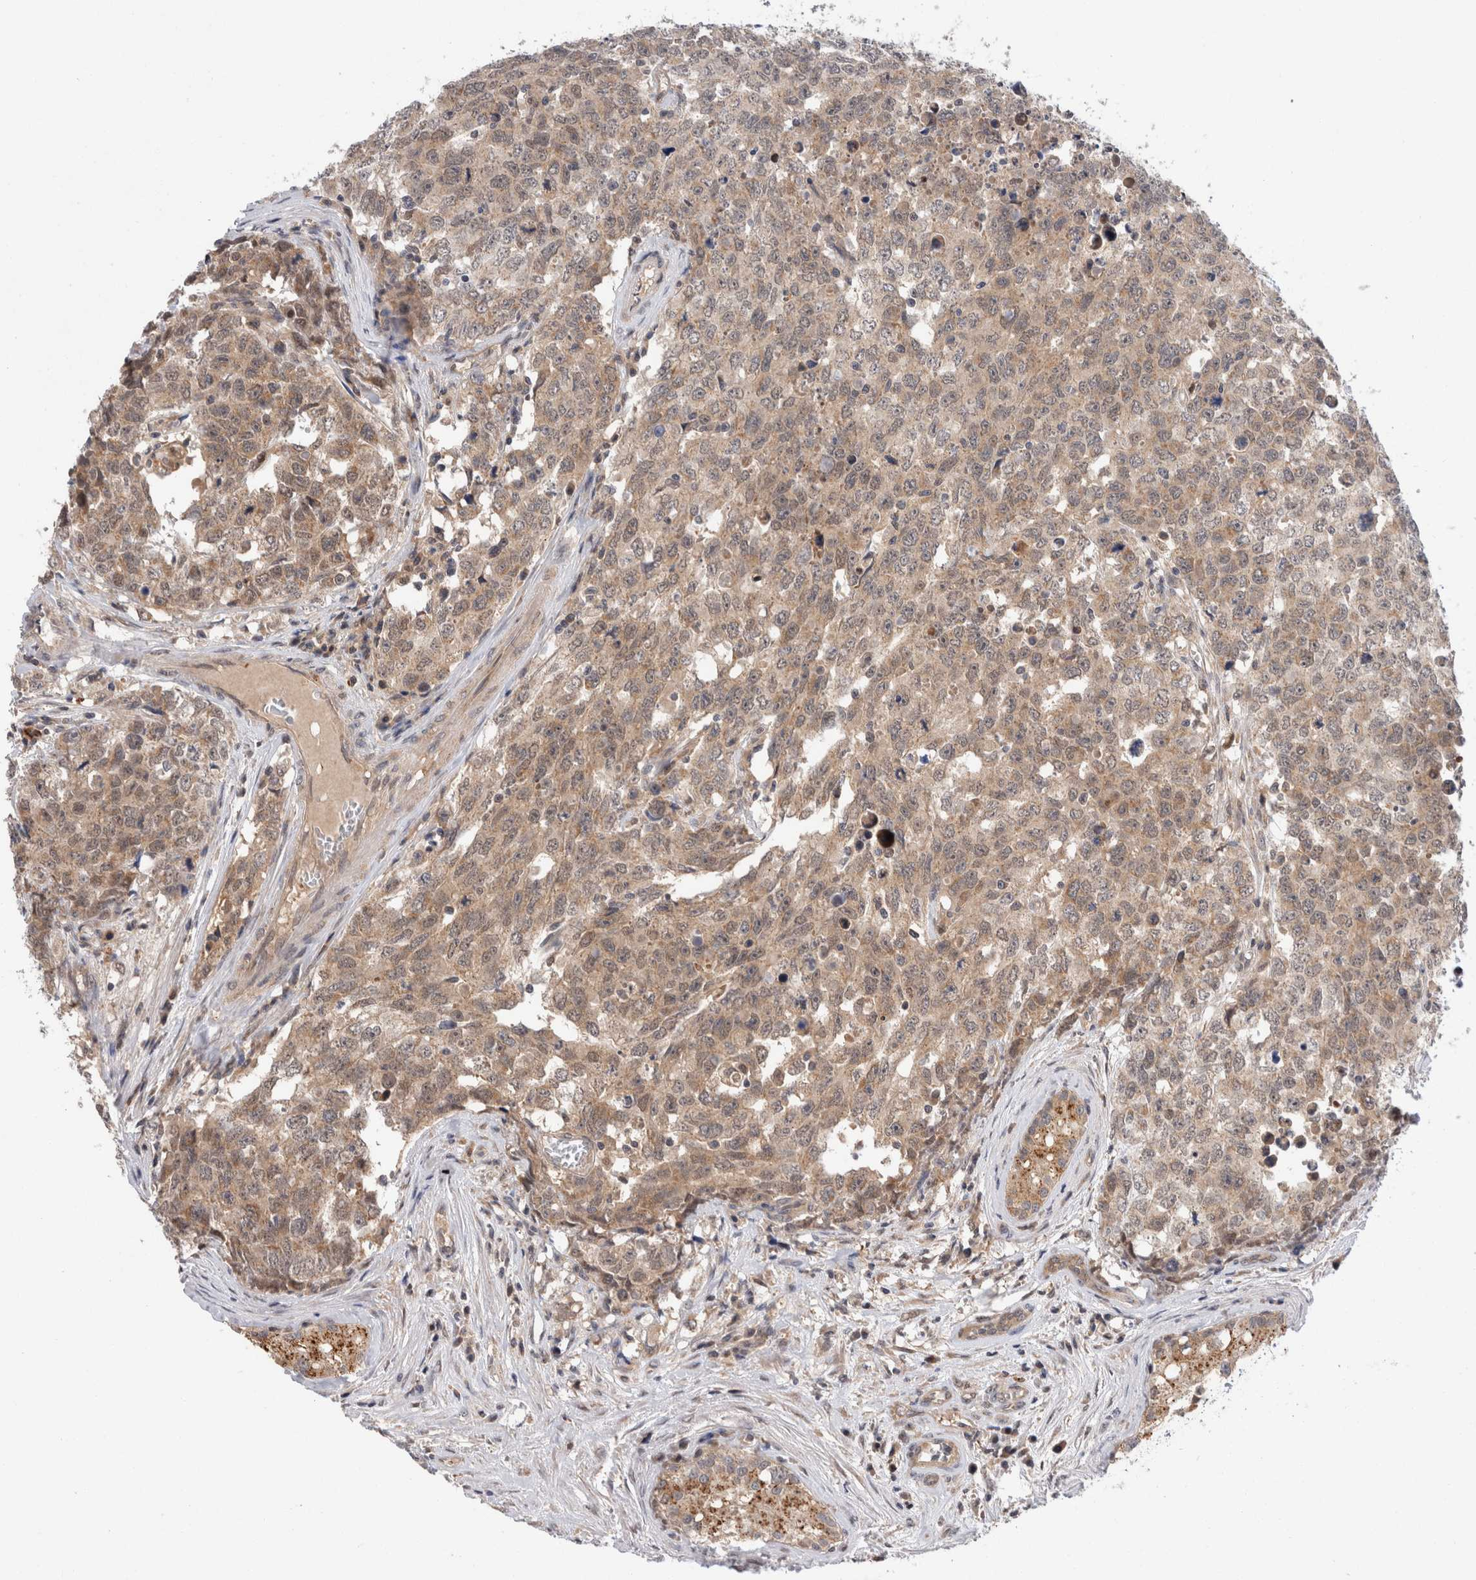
{"staining": {"intensity": "weak", "quantity": ">75%", "location": "cytoplasmic/membranous"}, "tissue": "testis cancer", "cell_type": "Tumor cells", "image_type": "cancer", "snomed": [{"axis": "morphology", "description": "Carcinoma, Embryonal, NOS"}, {"axis": "topography", "description": "Testis"}], "caption": "Immunohistochemical staining of human testis cancer demonstrates low levels of weak cytoplasmic/membranous protein expression in approximately >75% of tumor cells.", "gene": "MRPL37", "patient": {"sex": "male", "age": 28}}